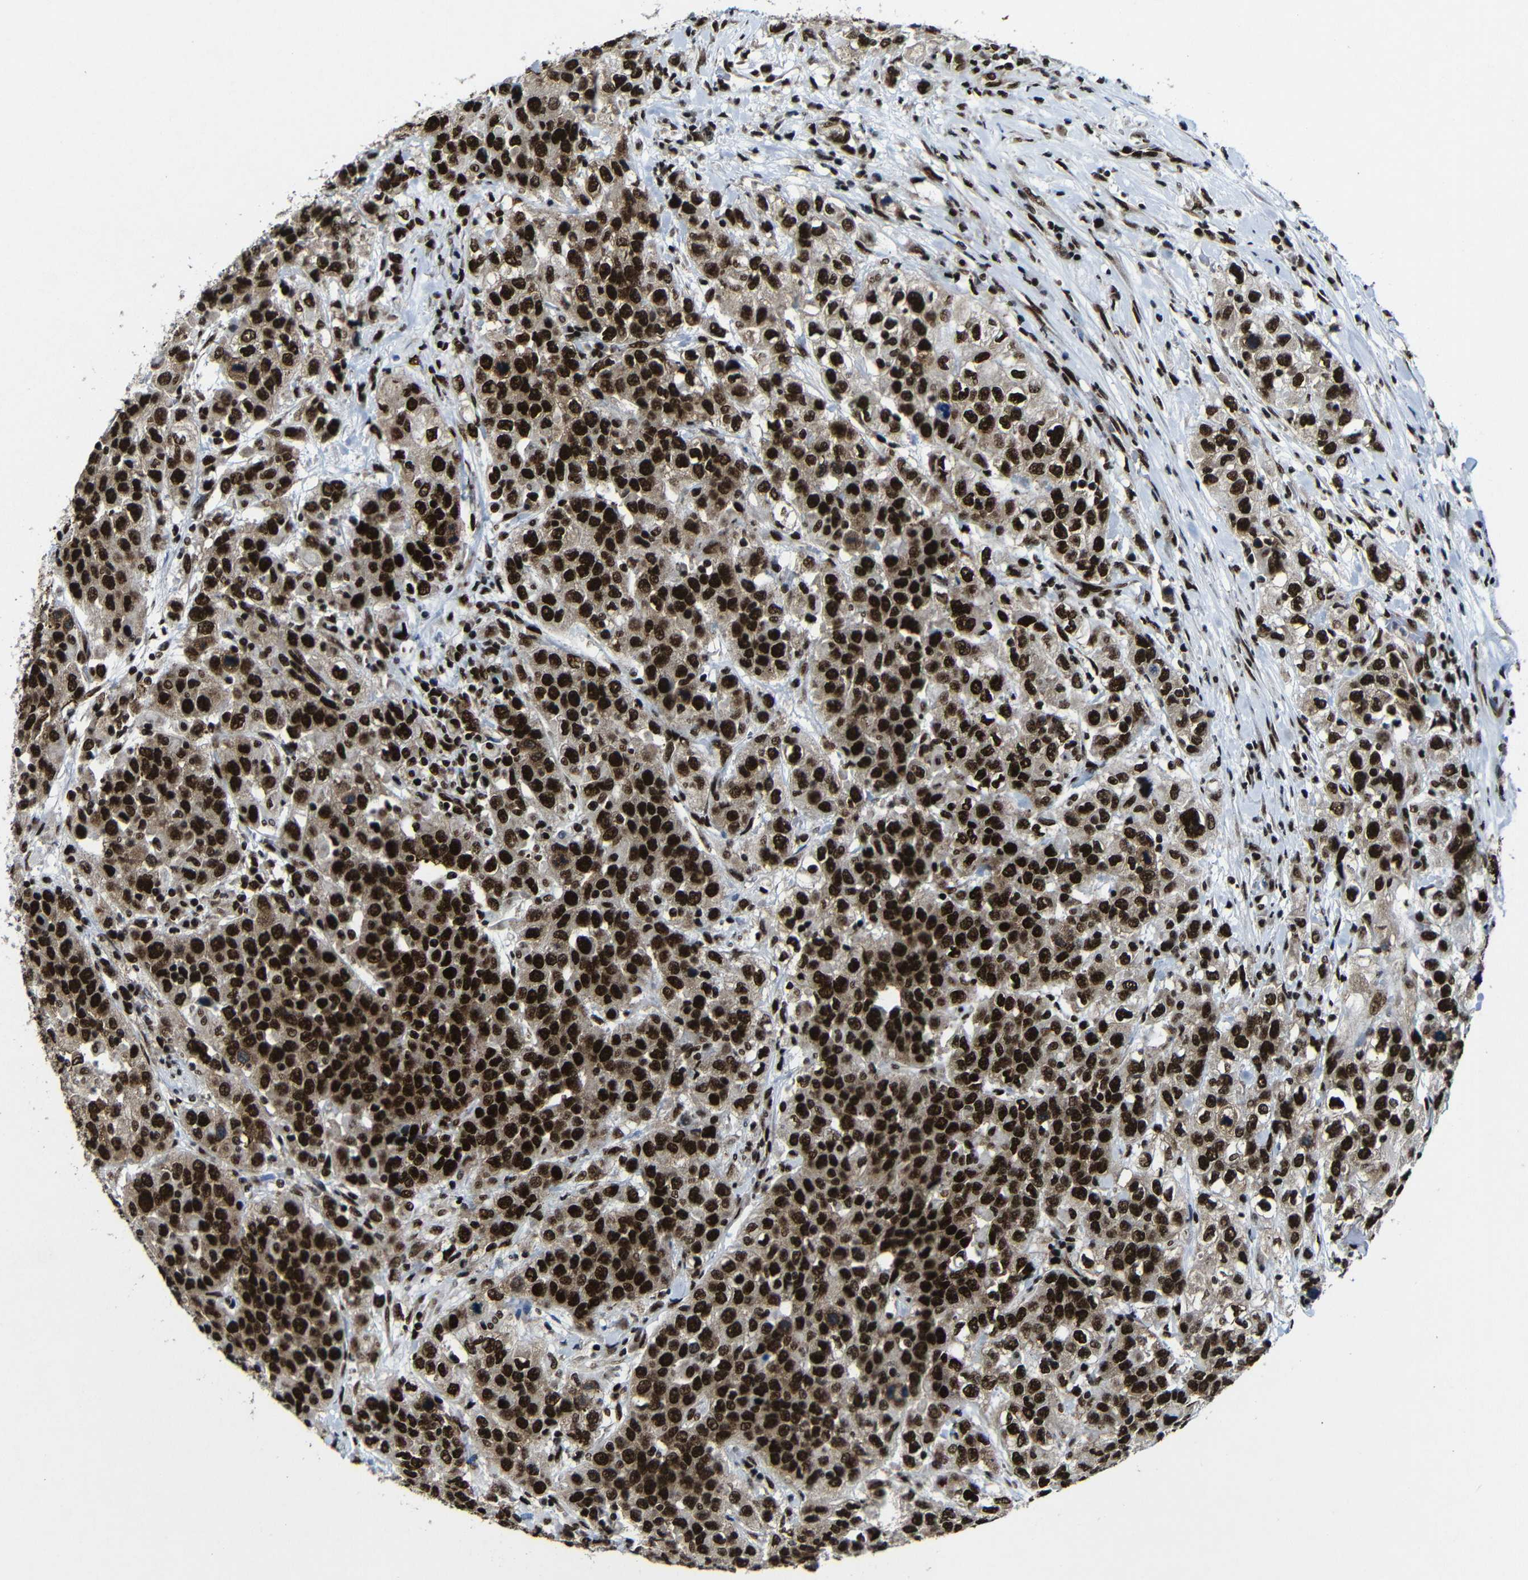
{"staining": {"intensity": "strong", "quantity": ">75%", "location": "nuclear"}, "tissue": "urothelial cancer", "cell_type": "Tumor cells", "image_type": "cancer", "snomed": [{"axis": "morphology", "description": "Urothelial carcinoma, High grade"}, {"axis": "topography", "description": "Urinary bladder"}], "caption": "Immunohistochemical staining of human urothelial cancer displays high levels of strong nuclear positivity in about >75% of tumor cells. (brown staining indicates protein expression, while blue staining denotes nuclei).", "gene": "PTBP1", "patient": {"sex": "female", "age": 80}}